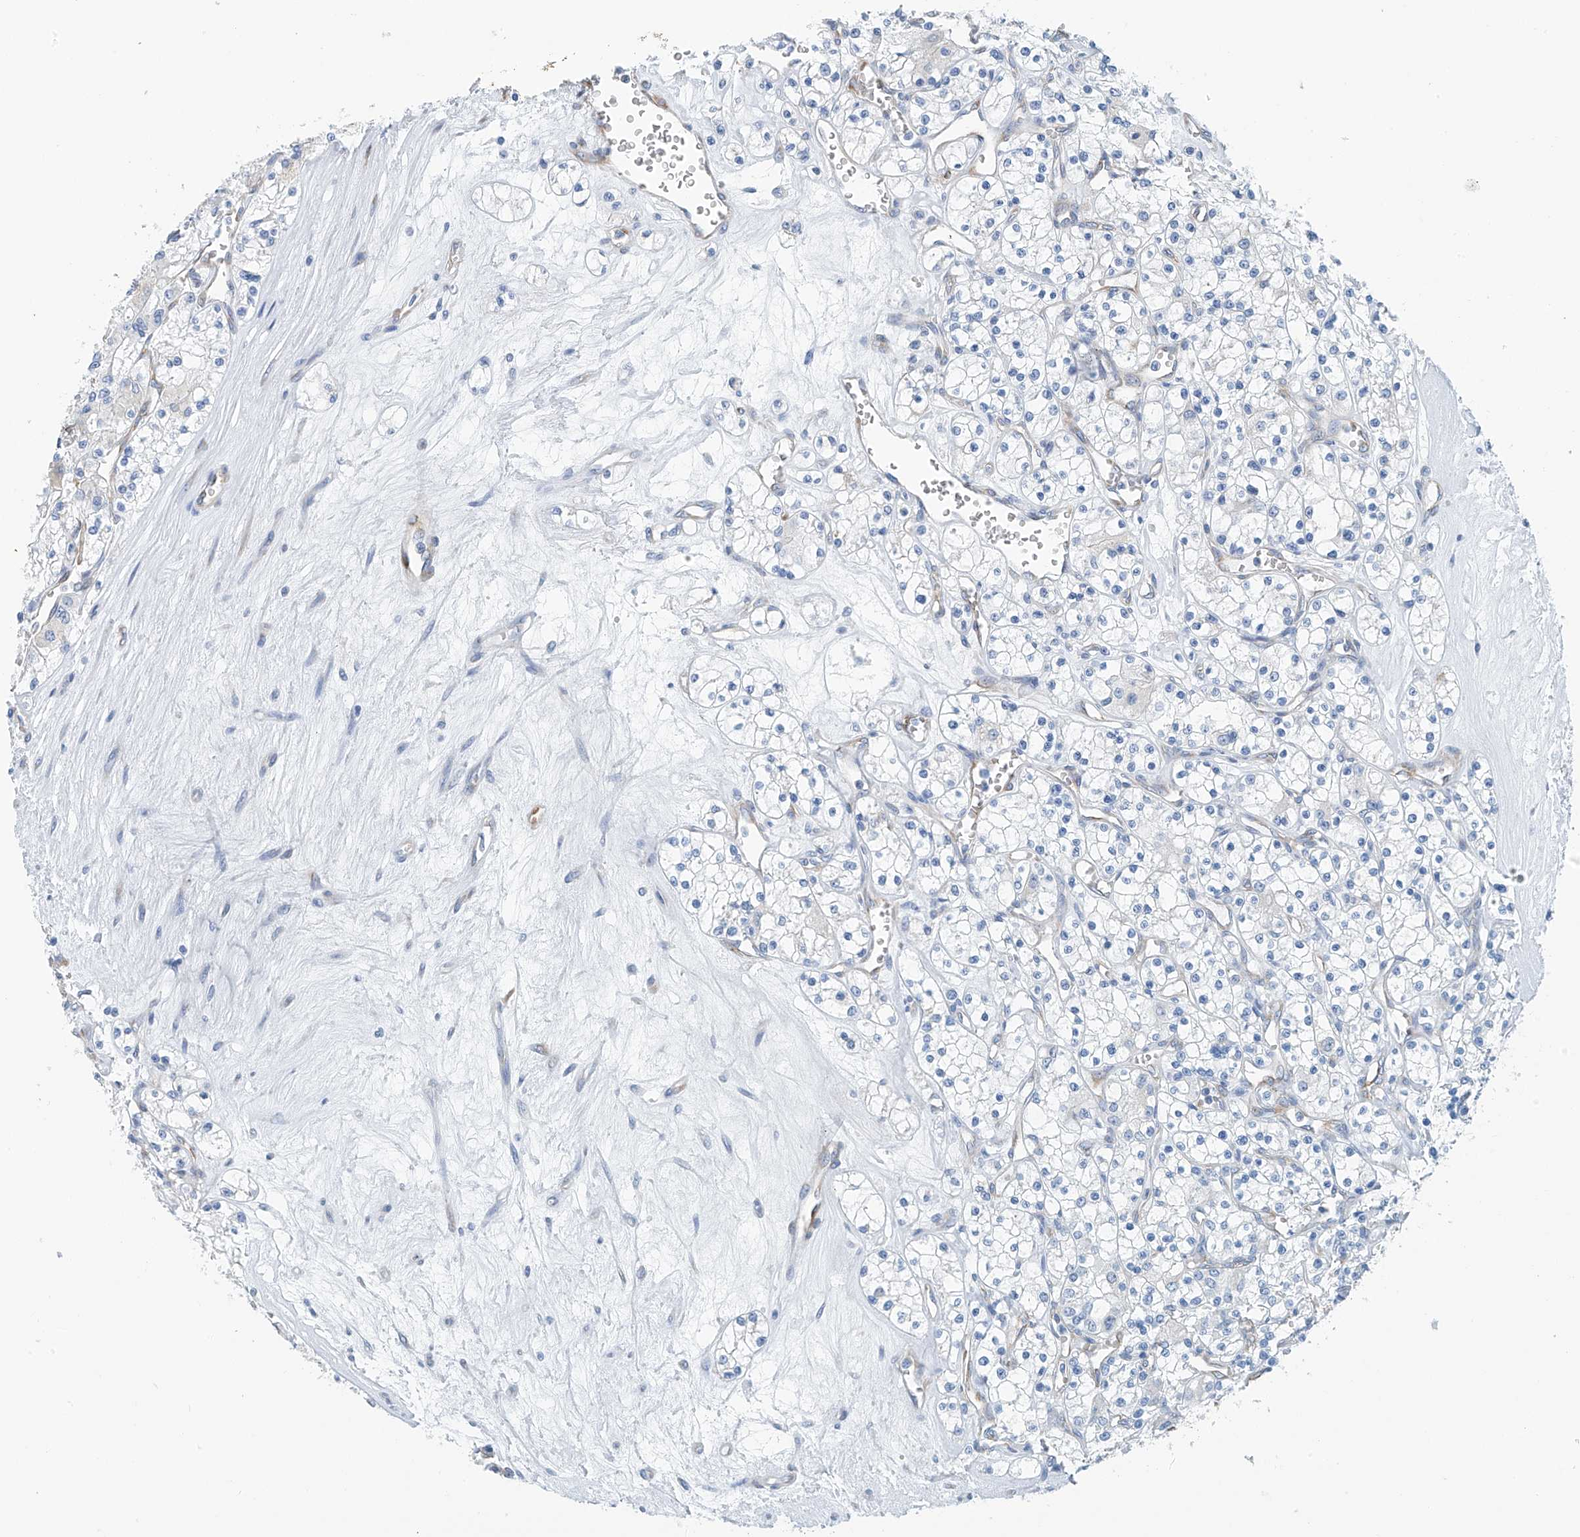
{"staining": {"intensity": "negative", "quantity": "none", "location": "none"}, "tissue": "renal cancer", "cell_type": "Tumor cells", "image_type": "cancer", "snomed": [{"axis": "morphology", "description": "Adenocarcinoma, NOS"}, {"axis": "topography", "description": "Kidney"}], "caption": "Immunohistochemistry (IHC) image of human adenocarcinoma (renal) stained for a protein (brown), which reveals no positivity in tumor cells. Brightfield microscopy of immunohistochemistry stained with DAB (3,3'-diaminobenzidine) (brown) and hematoxylin (blue), captured at high magnification.", "gene": "RCN2", "patient": {"sex": "female", "age": 59}}